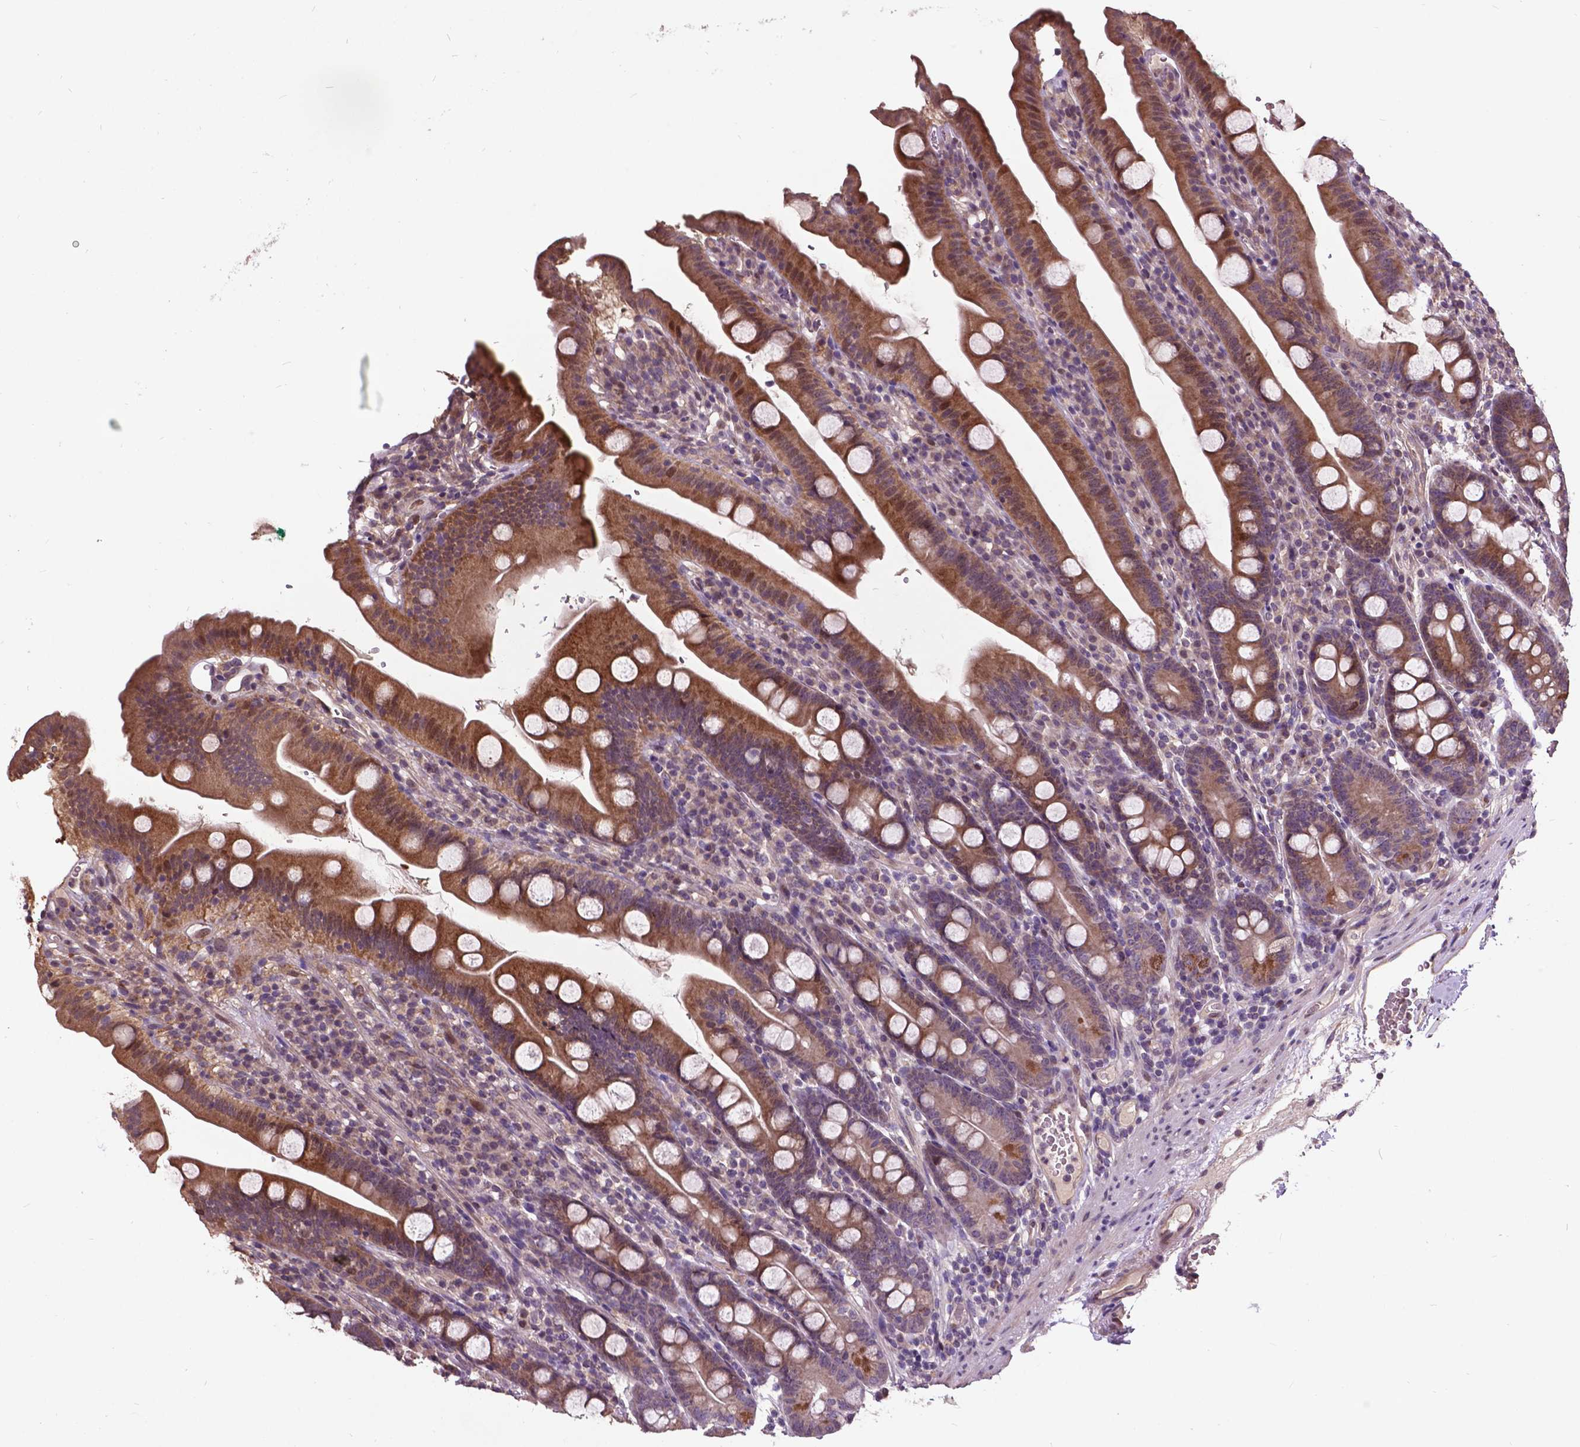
{"staining": {"intensity": "moderate", "quantity": "25%-75%", "location": "cytoplasmic/membranous"}, "tissue": "duodenum", "cell_type": "Glandular cells", "image_type": "normal", "snomed": [{"axis": "morphology", "description": "Normal tissue, NOS"}, {"axis": "topography", "description": "Duodenum"}], "caption": "This is a micrograph of immunohistochemistry (IHC) staining of normal duodenum, which shows moderate expression in the cytoplasmic/membranous of glandular cells.", "gene": "AP1S3", "patient": {"sex": "female", "age": 67}}